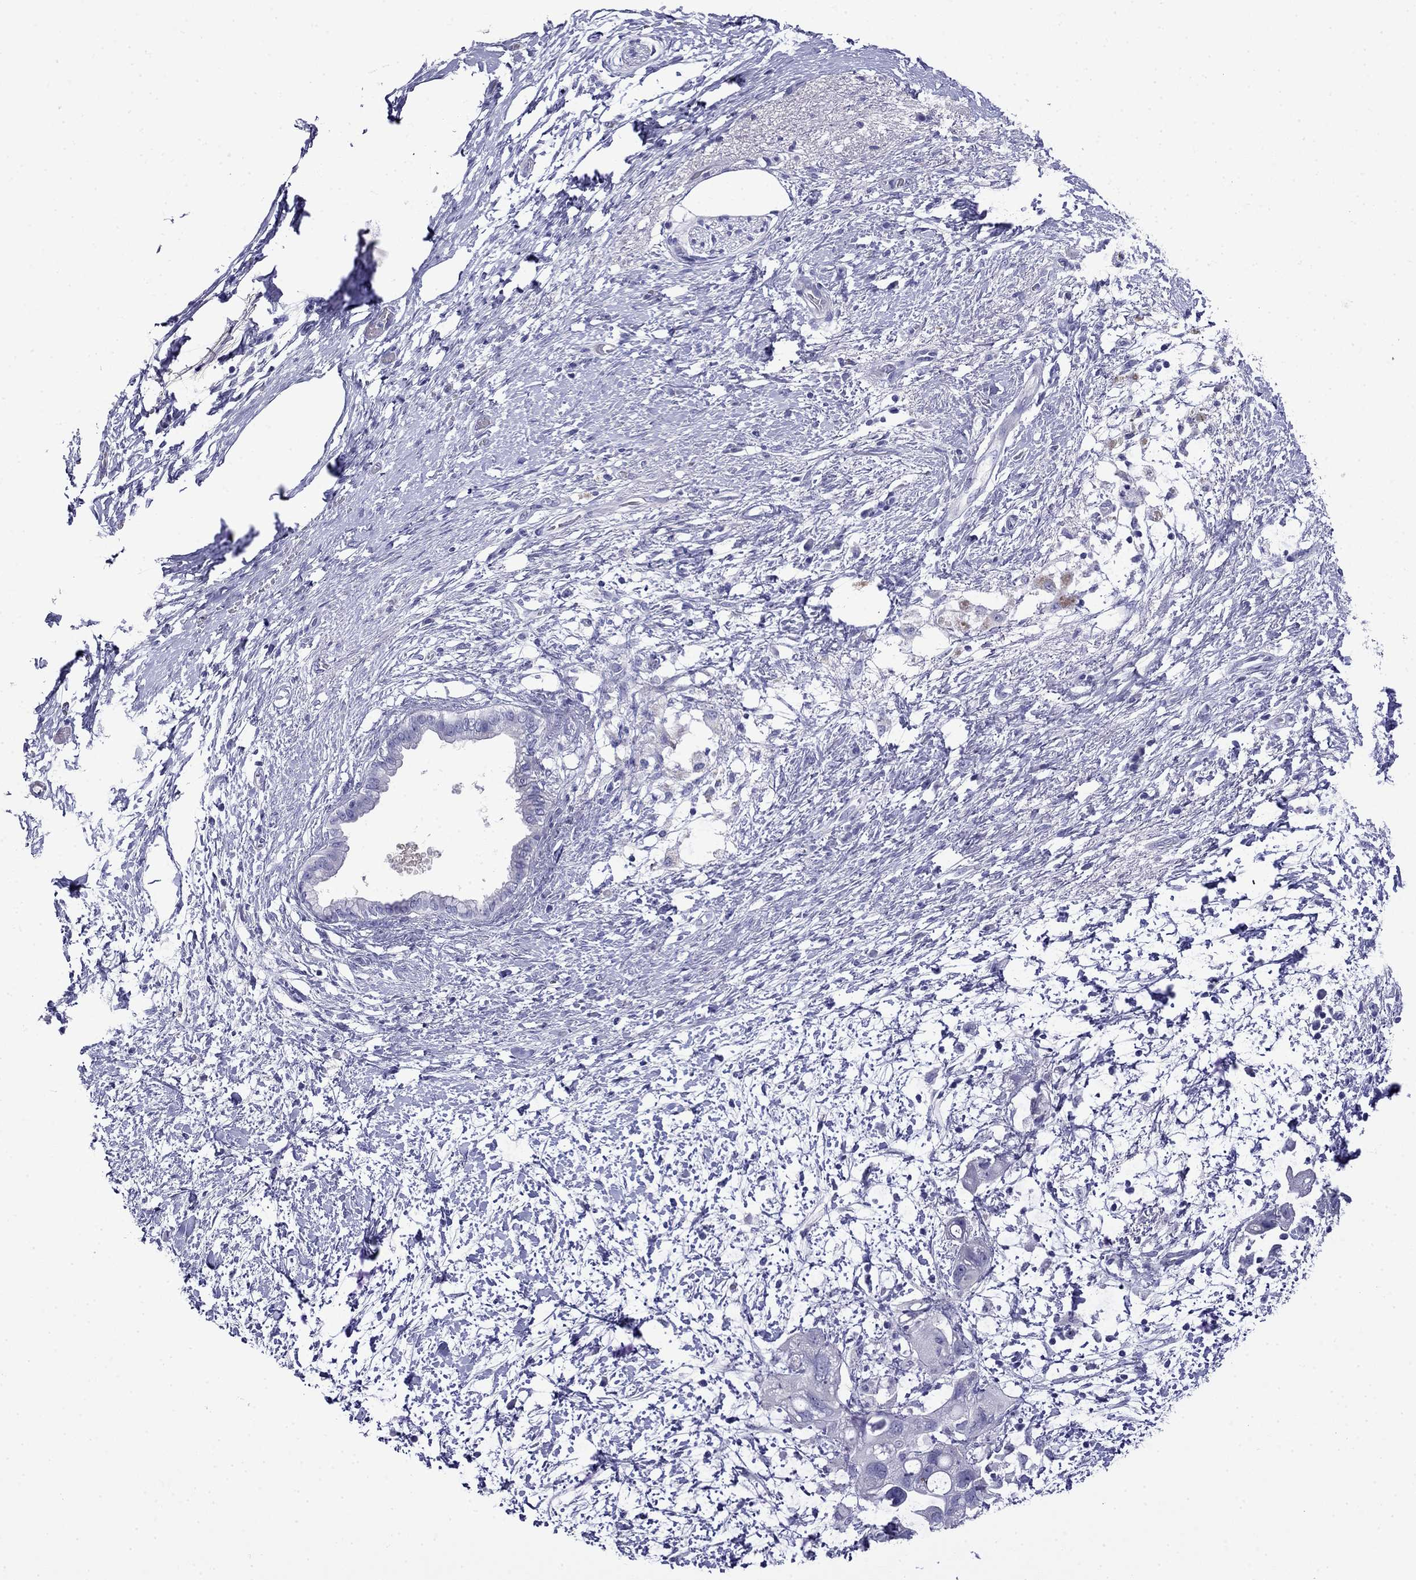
{"staining": {"intensity": "negative", "quantity": "none", "location": "none"}, "tissue": "pancreatic cancer", "cell_type": "Tumor cells", "image_type": "cancer", "snomed": [{"axis": "morphology", "description": "Adenocarcinoma, NOS"}, {"axis": "topography", "description": "Pancreas"}], "caption": "IHC of human pancreatic cancer (adenocarcinoma) demonstrates no expression in tumor cells.", "gene": "MYO15A", "patient": {"sex": "female", "age": 72}}